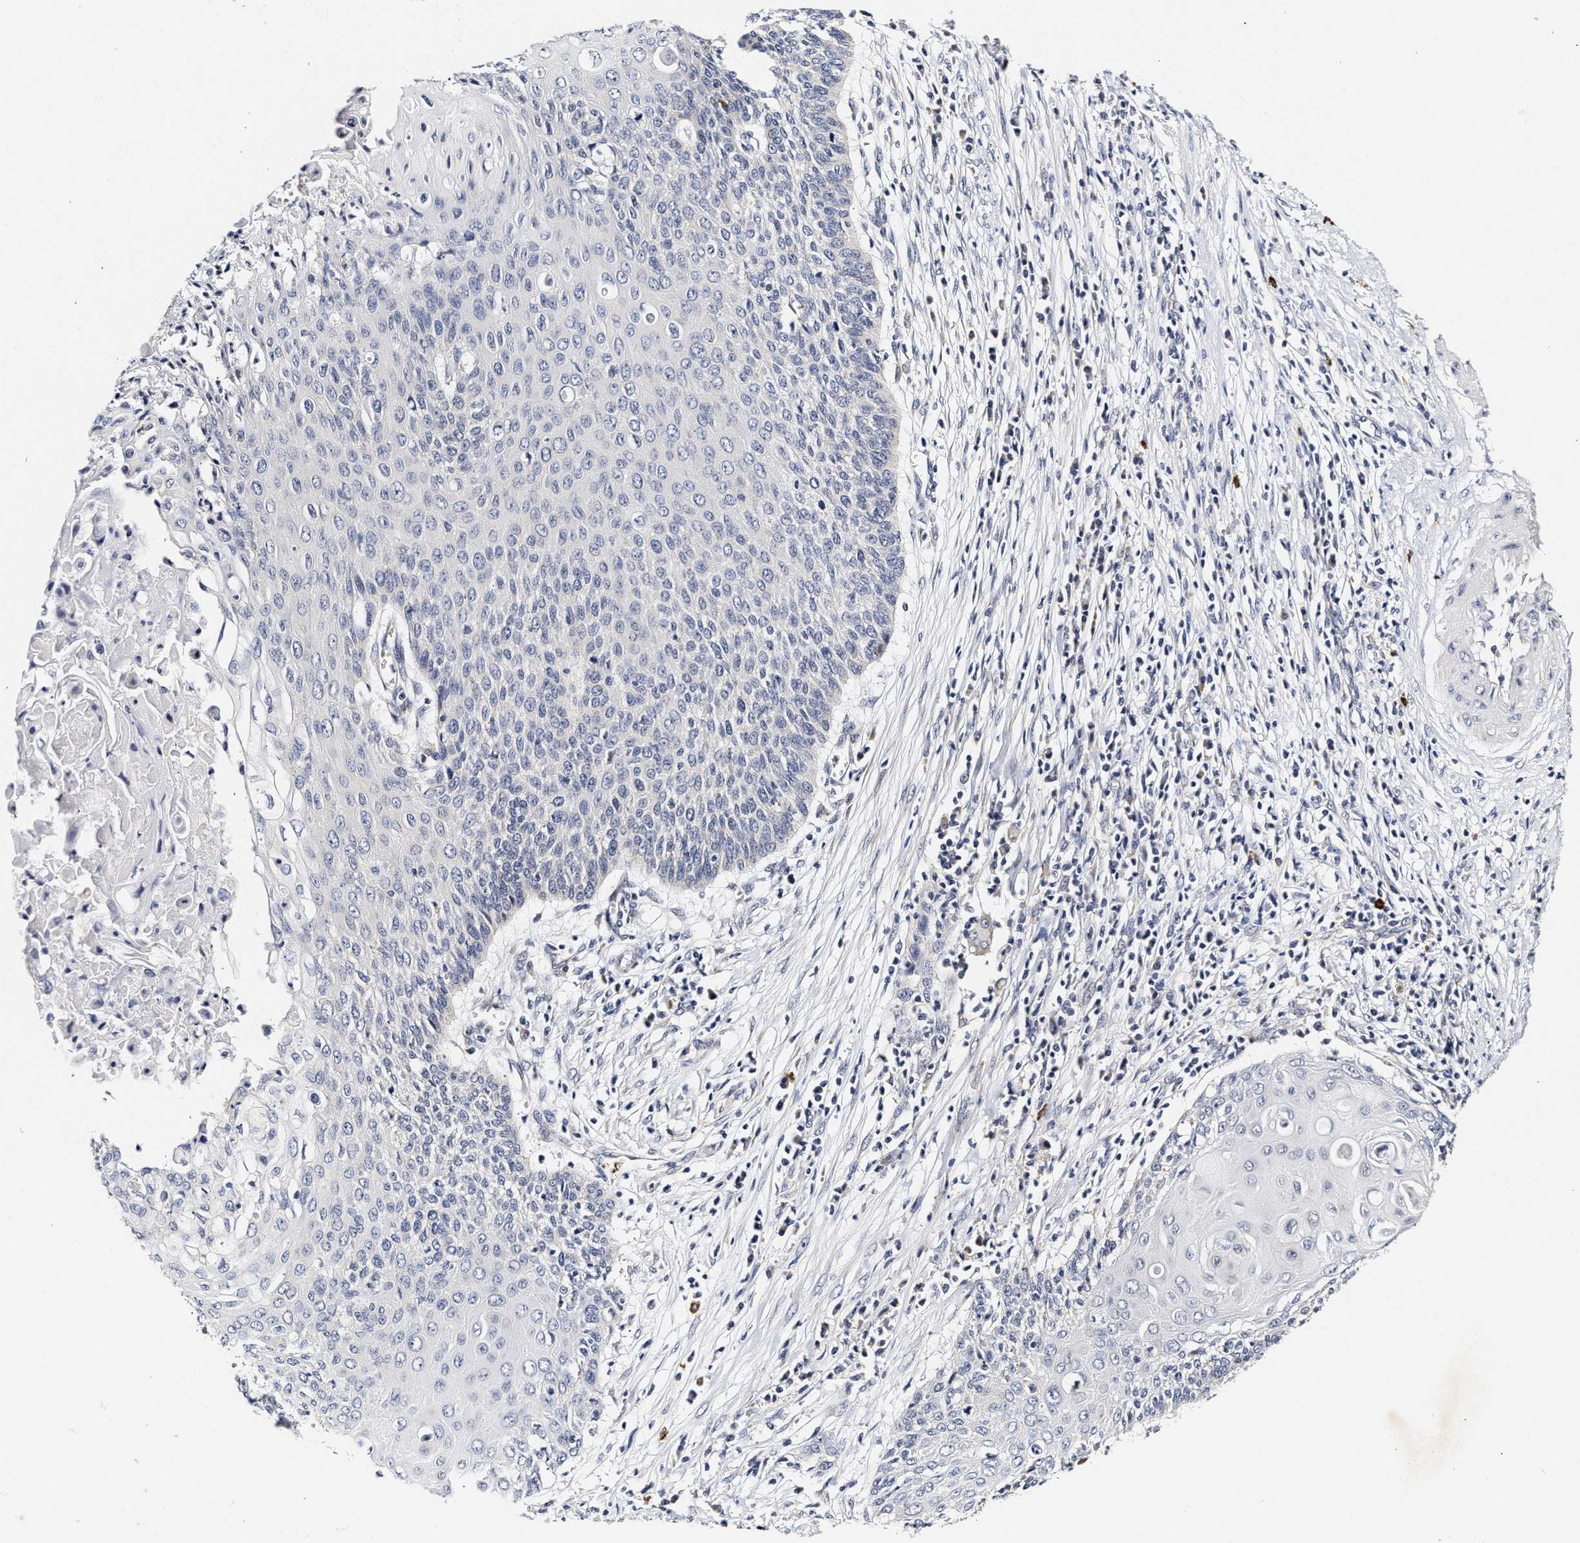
{"staining": {"intensity": "negative", "quantity": "none", "location": "none"}, "tissue": "cervical cancer", "cell_type": "Tumor cells", "image_type": "cancer", "snomed": [{"axis": "morphology", "description": "Squamous cell carcinoma, NOS"}, {"axis": "topography", "description": "Cervix"}], "caption": "IHC image of human cervical cancer stained for a protein (brown), which shows no positivity in tumor cells.", "gene": "RINT1", "patient": {"sex": "female", "age": 39}}